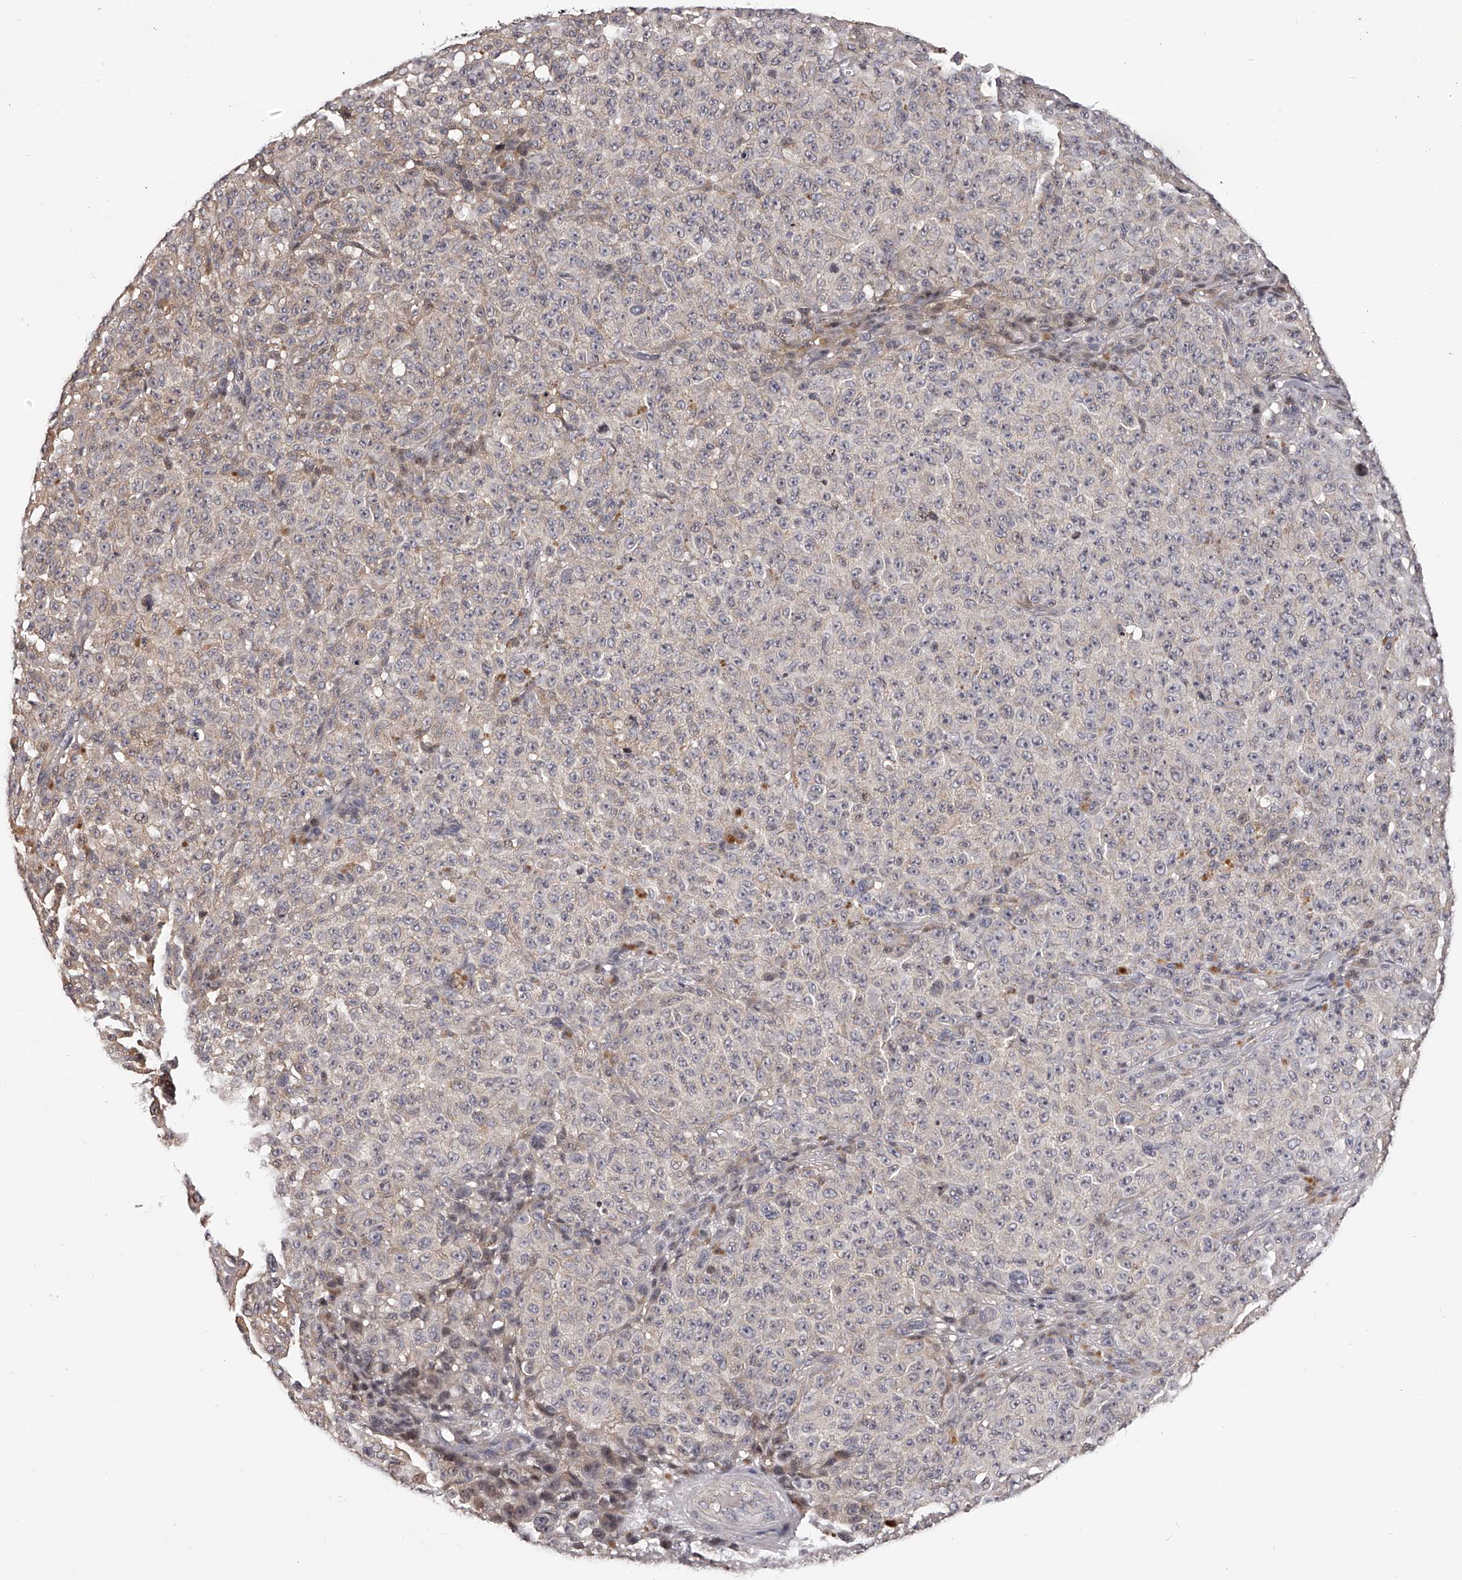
{"staining": {"intensity": "negative", "quantity": "none", "location": "none"}, "tissue": "melanoma", "cell_type": "Tumor cells", "image_type": "cancer", "snomed": [{"axis": "morphology", "description": "Malignant melanoma, NOS"}, {"axis": "topography", "description": "Skin"}], "caption": "This micrograph is of melanoma stained with immunohistochemistry (IHC) to label a protein in brown with the nuclei are counter-stained blue. There is no expression in tumor cells. Brightfield microscopy of IHC stained with DAB (brown) and hematoxylin (blue), captured at high magnification.", "gene": "PFDN2", "patient": {"sex": "female", "age": 82}}